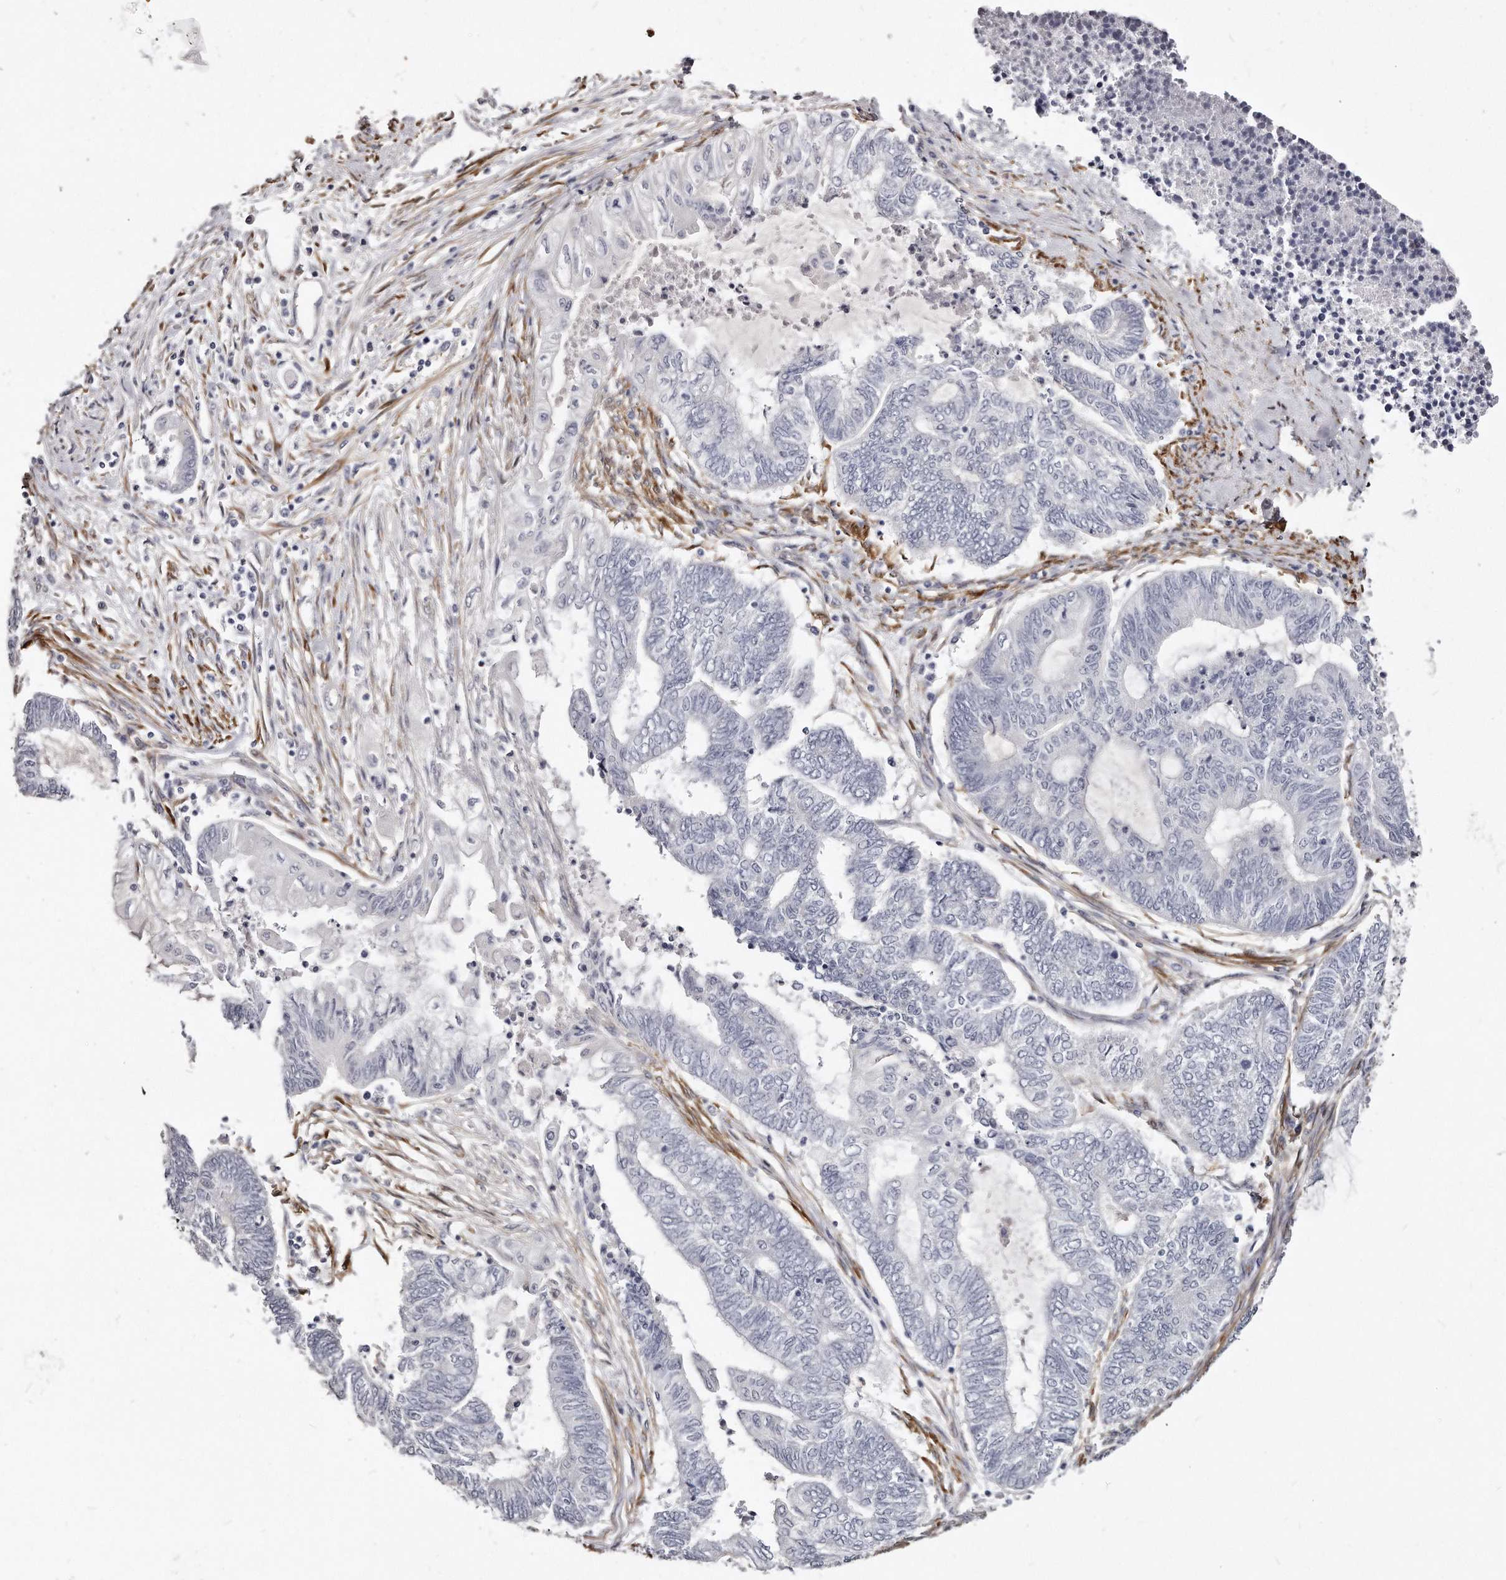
{"staining": {"intensity": "negative", "quantity": "none", "location": "none"}, "tissue": "endometrial cancer", "cell_type": "Tumor cells", "image_type": "cancer", "snomed": [{"axis": "morphology", "description": "Adenocarcinoma, NOS"}, {"axis": "topography", "description": "Uterus"}, {"axis": "topography", "description": "Endometrium"}], "caption": "Image shows no significant protein positivity in tumor cells of adenocarcinoma (endometrial).", "gene": "LMOD1", "patient": {"sex": "female", "age": 70}}